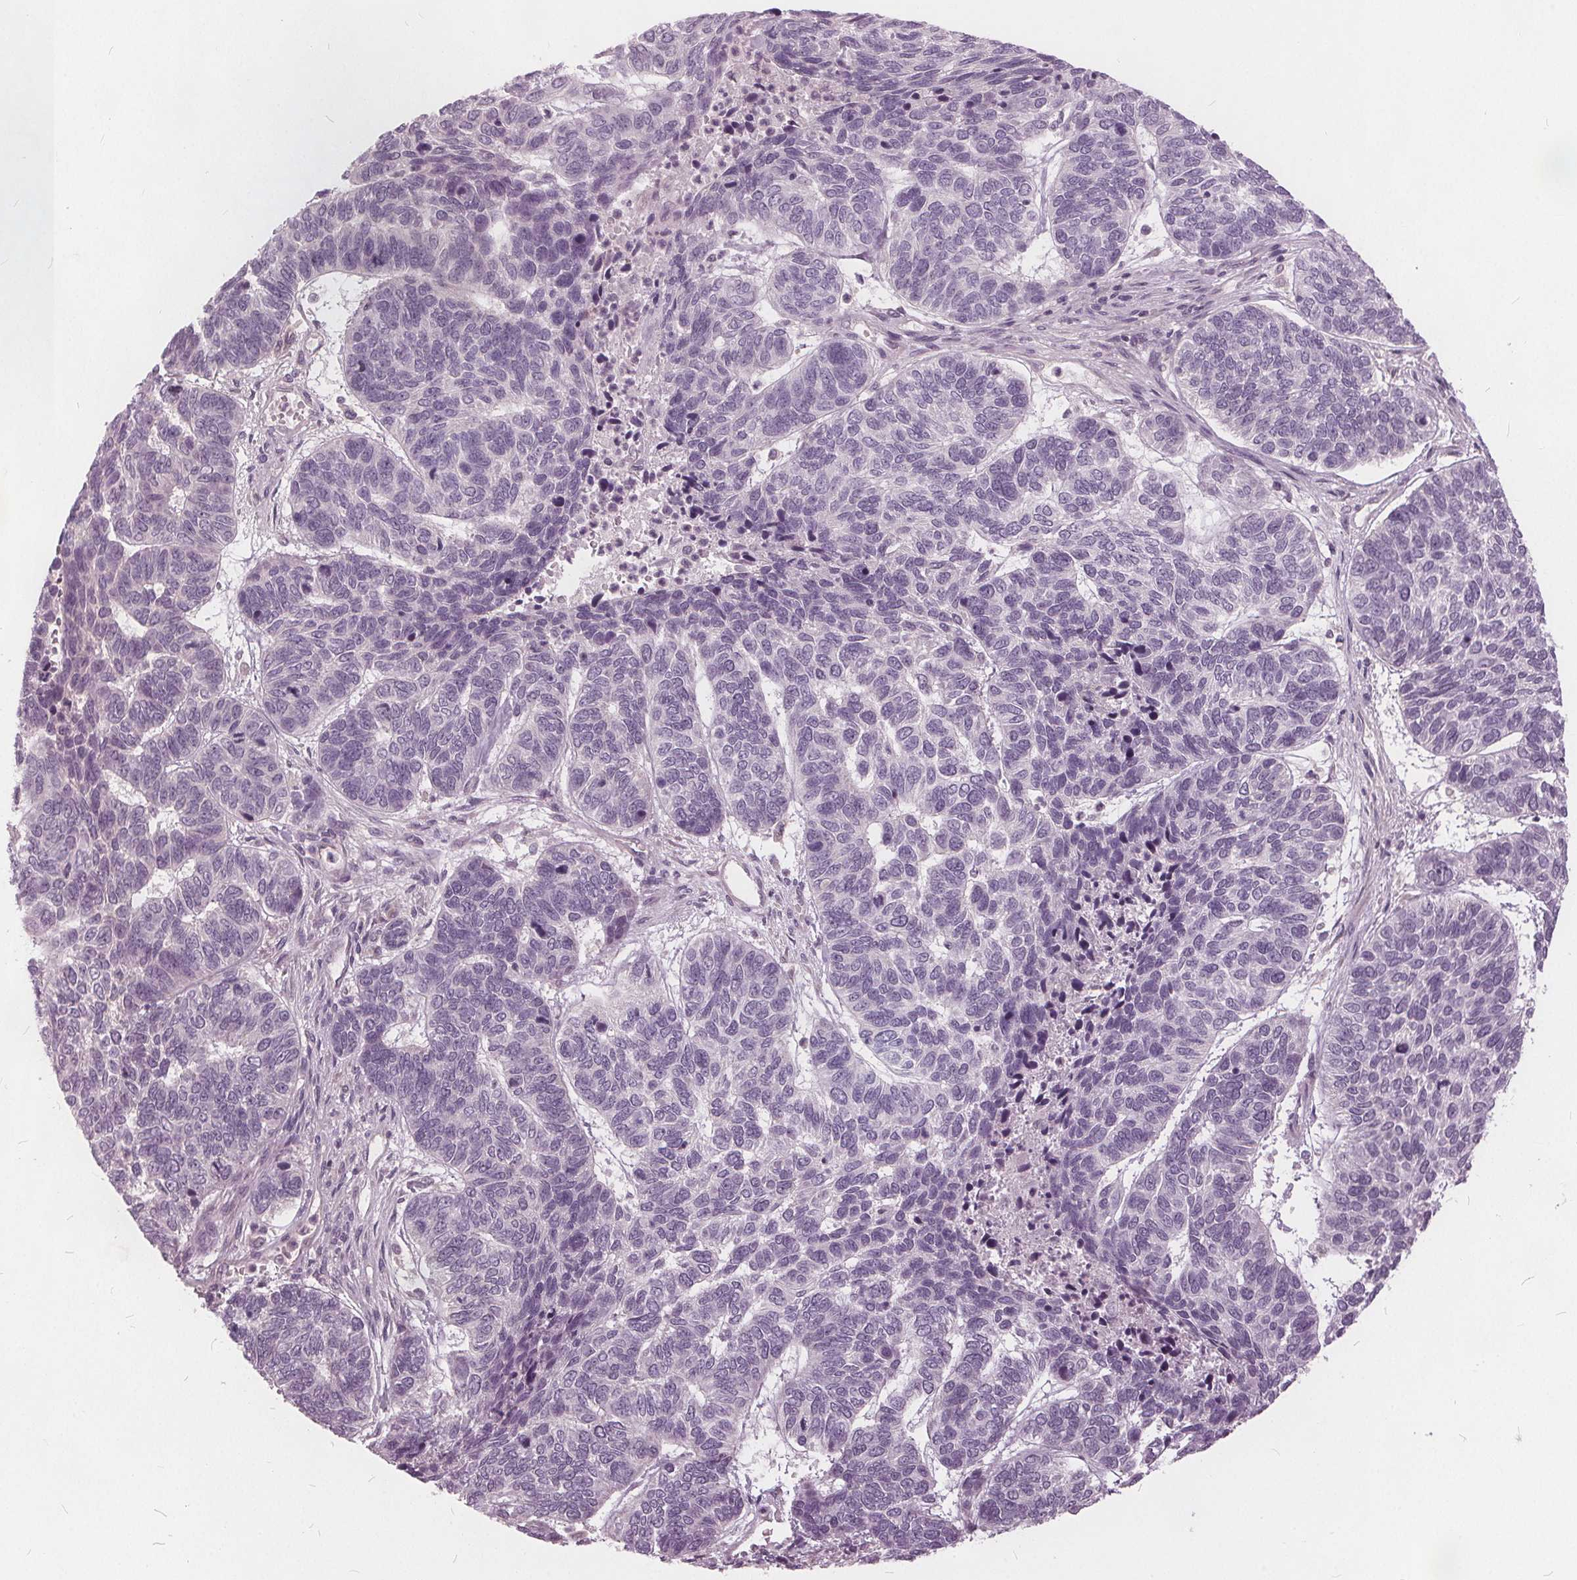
{"staining": {"intensity": "negative", "quantity": "none", "location": "none"}, "tissue": "skin cancer", "cell_type": "Tumor cells", "image_type": "cancer", "snomed": [{"axis": "morphology", "description": "Basal cell carcinoma"}, {"axis": "topography", "description": "Skin"}], "caption": "The histopathology image displays no staining of tumor cells in skin cancer.", "gene": "KLK13", "patient": {"sex": "female", "age": 65}}